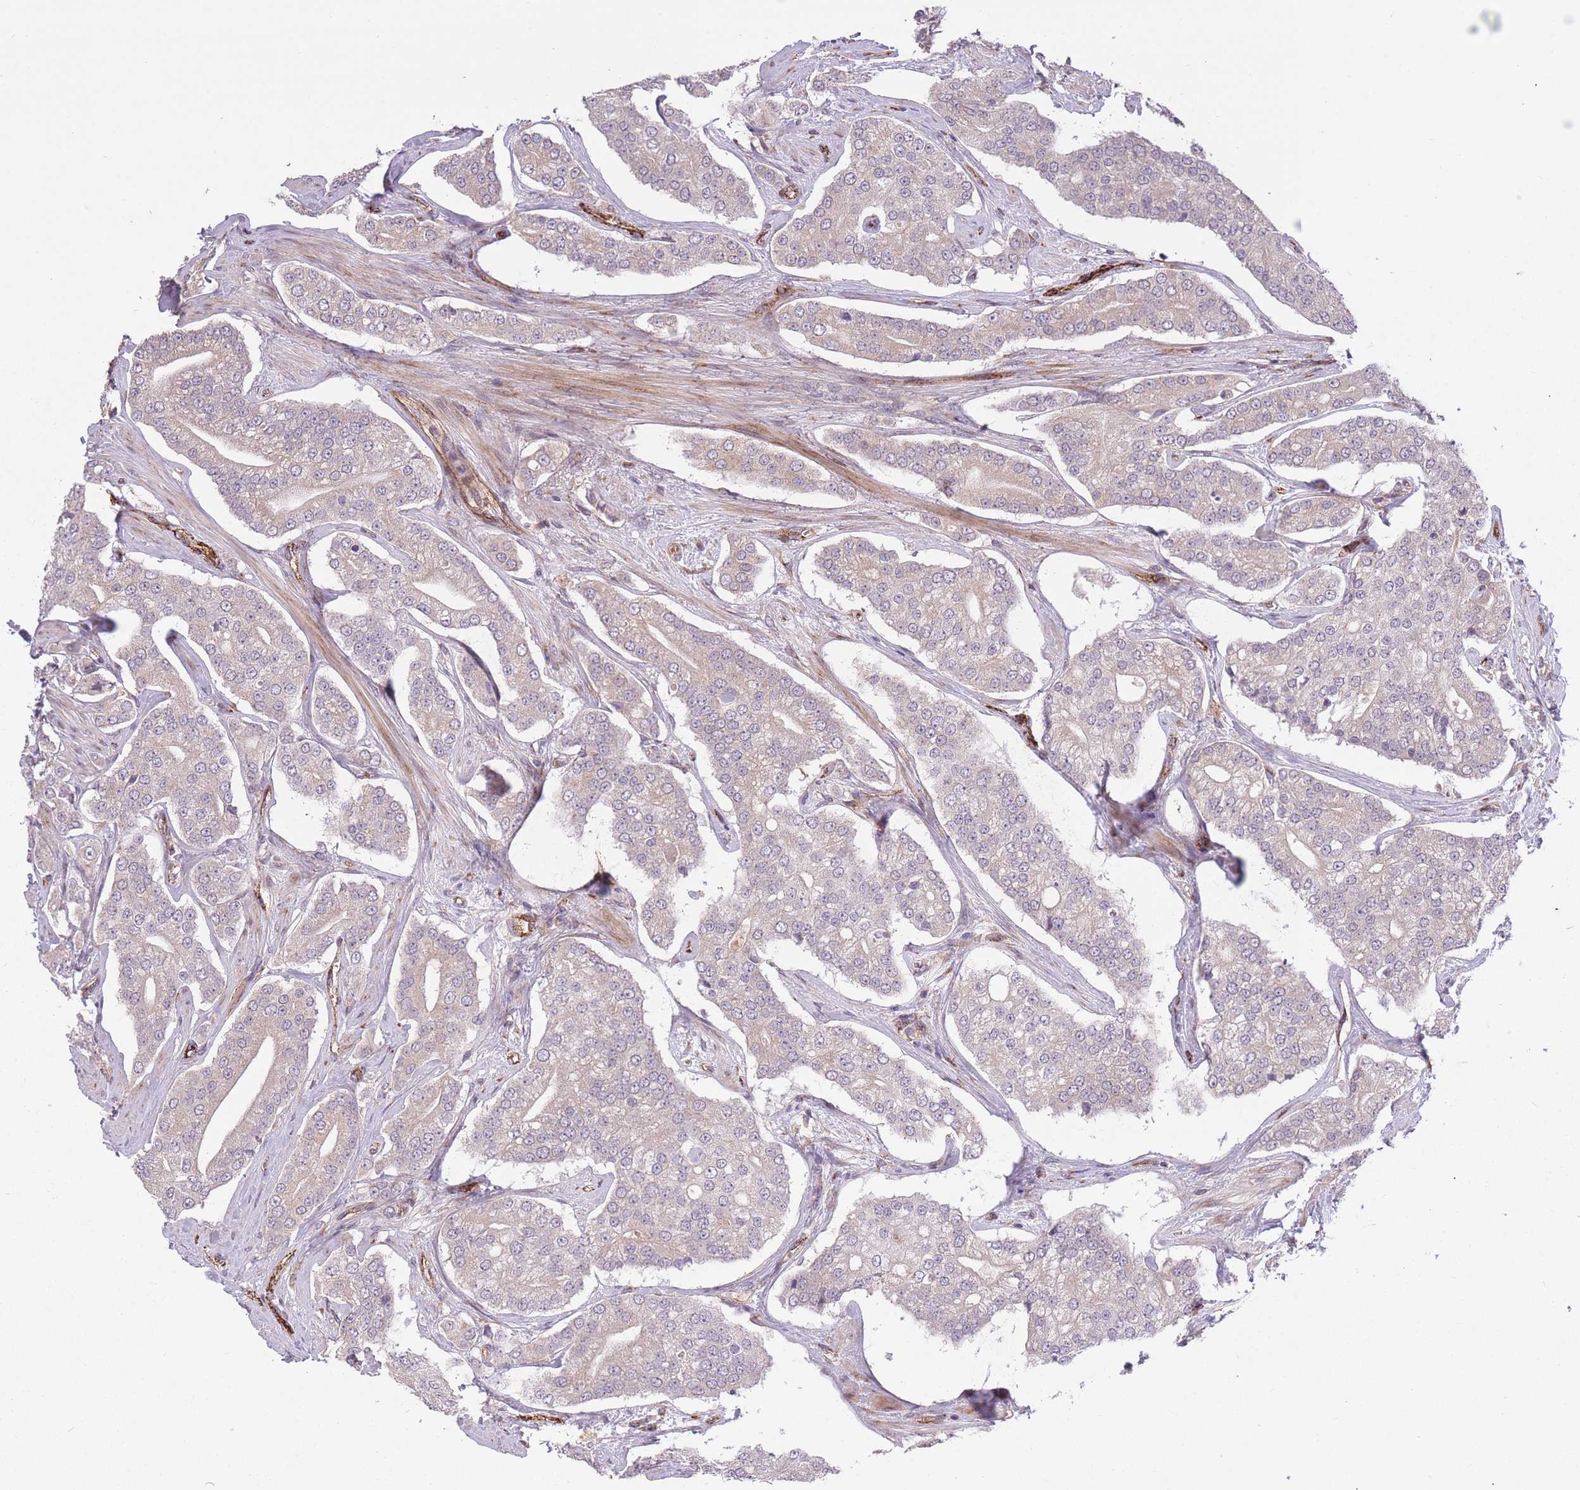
{"staining": {"intensity": "negative", "quantity": "none", "location": "none"}, "tissue": "prostate cancer", "cell_type": "Tumor cells", "image_type": "cancer", "snomed": [{"axis": "morphology", "description": "Adenocarcinoma, High grade"}, {"axis": "topography", "description": "Prostate"}], "caption": "IHC of prostate cancer (high-grade adenocarcinoma) demonstrates no expression in tumor cells.", "gene": "CISH", "patient": {"sex": "male", "age": 71}}